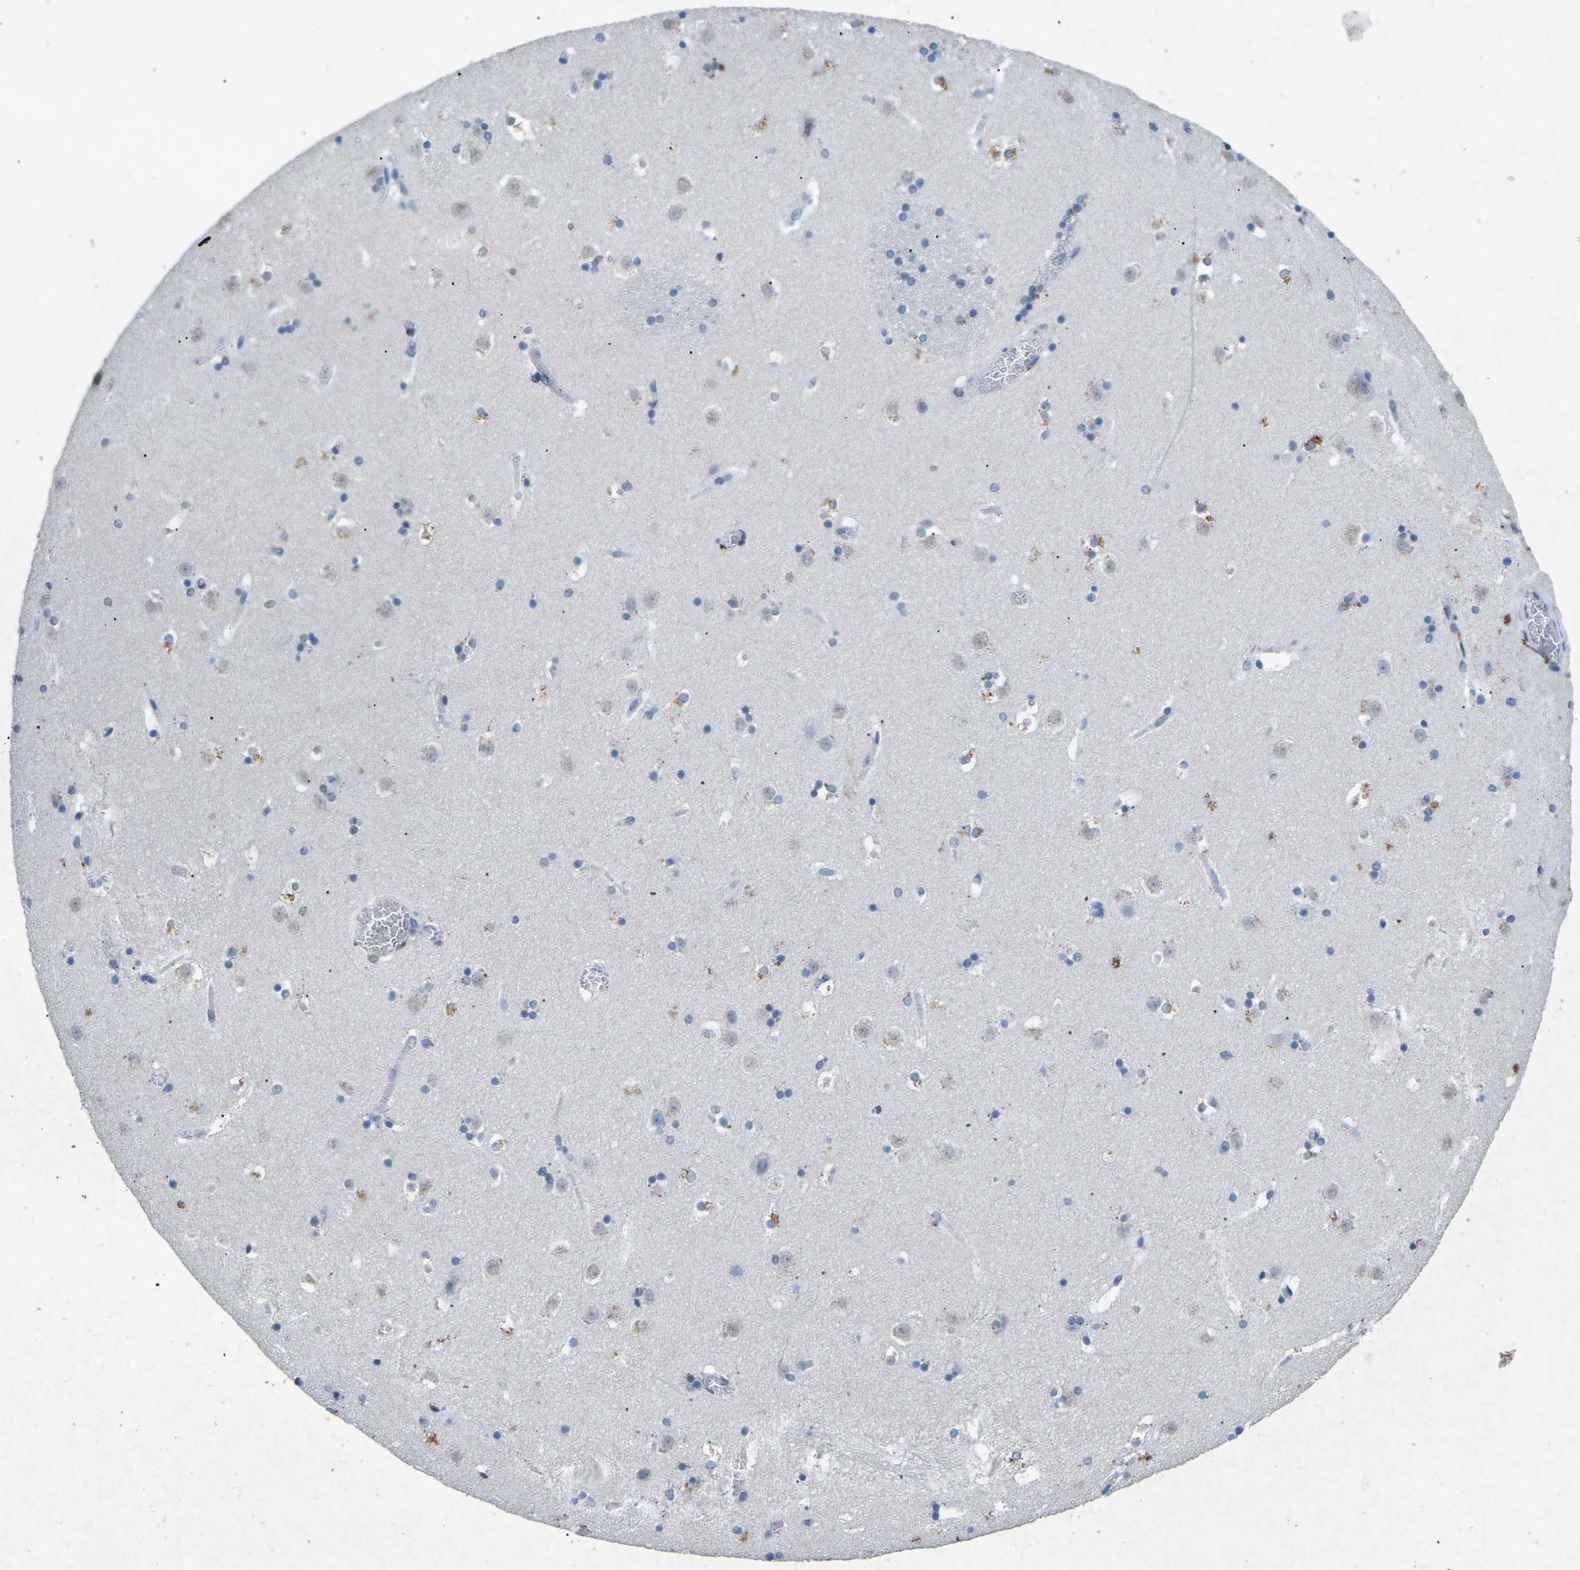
{"staining": {"intensity": "moderate", "quantity": "25%-75%", "location": "cytoplasmic/membranous"}, "tissue": "caudate", "cell_type": "Glial cells", "image_type": "normal", "snomed": [{"axis": "morphology", "description": "Normal tissue, NOS"}, {"axis": "topography", "description": "Lateral ventricle wall"}], "caption": "Protein analysis of benign caudate reveals moderate cytoplasmic/membranous expression in approximately 25%-75% of glial cells.", "gene": "A1BG", "patient": {"sex": "male", "age": 45}}